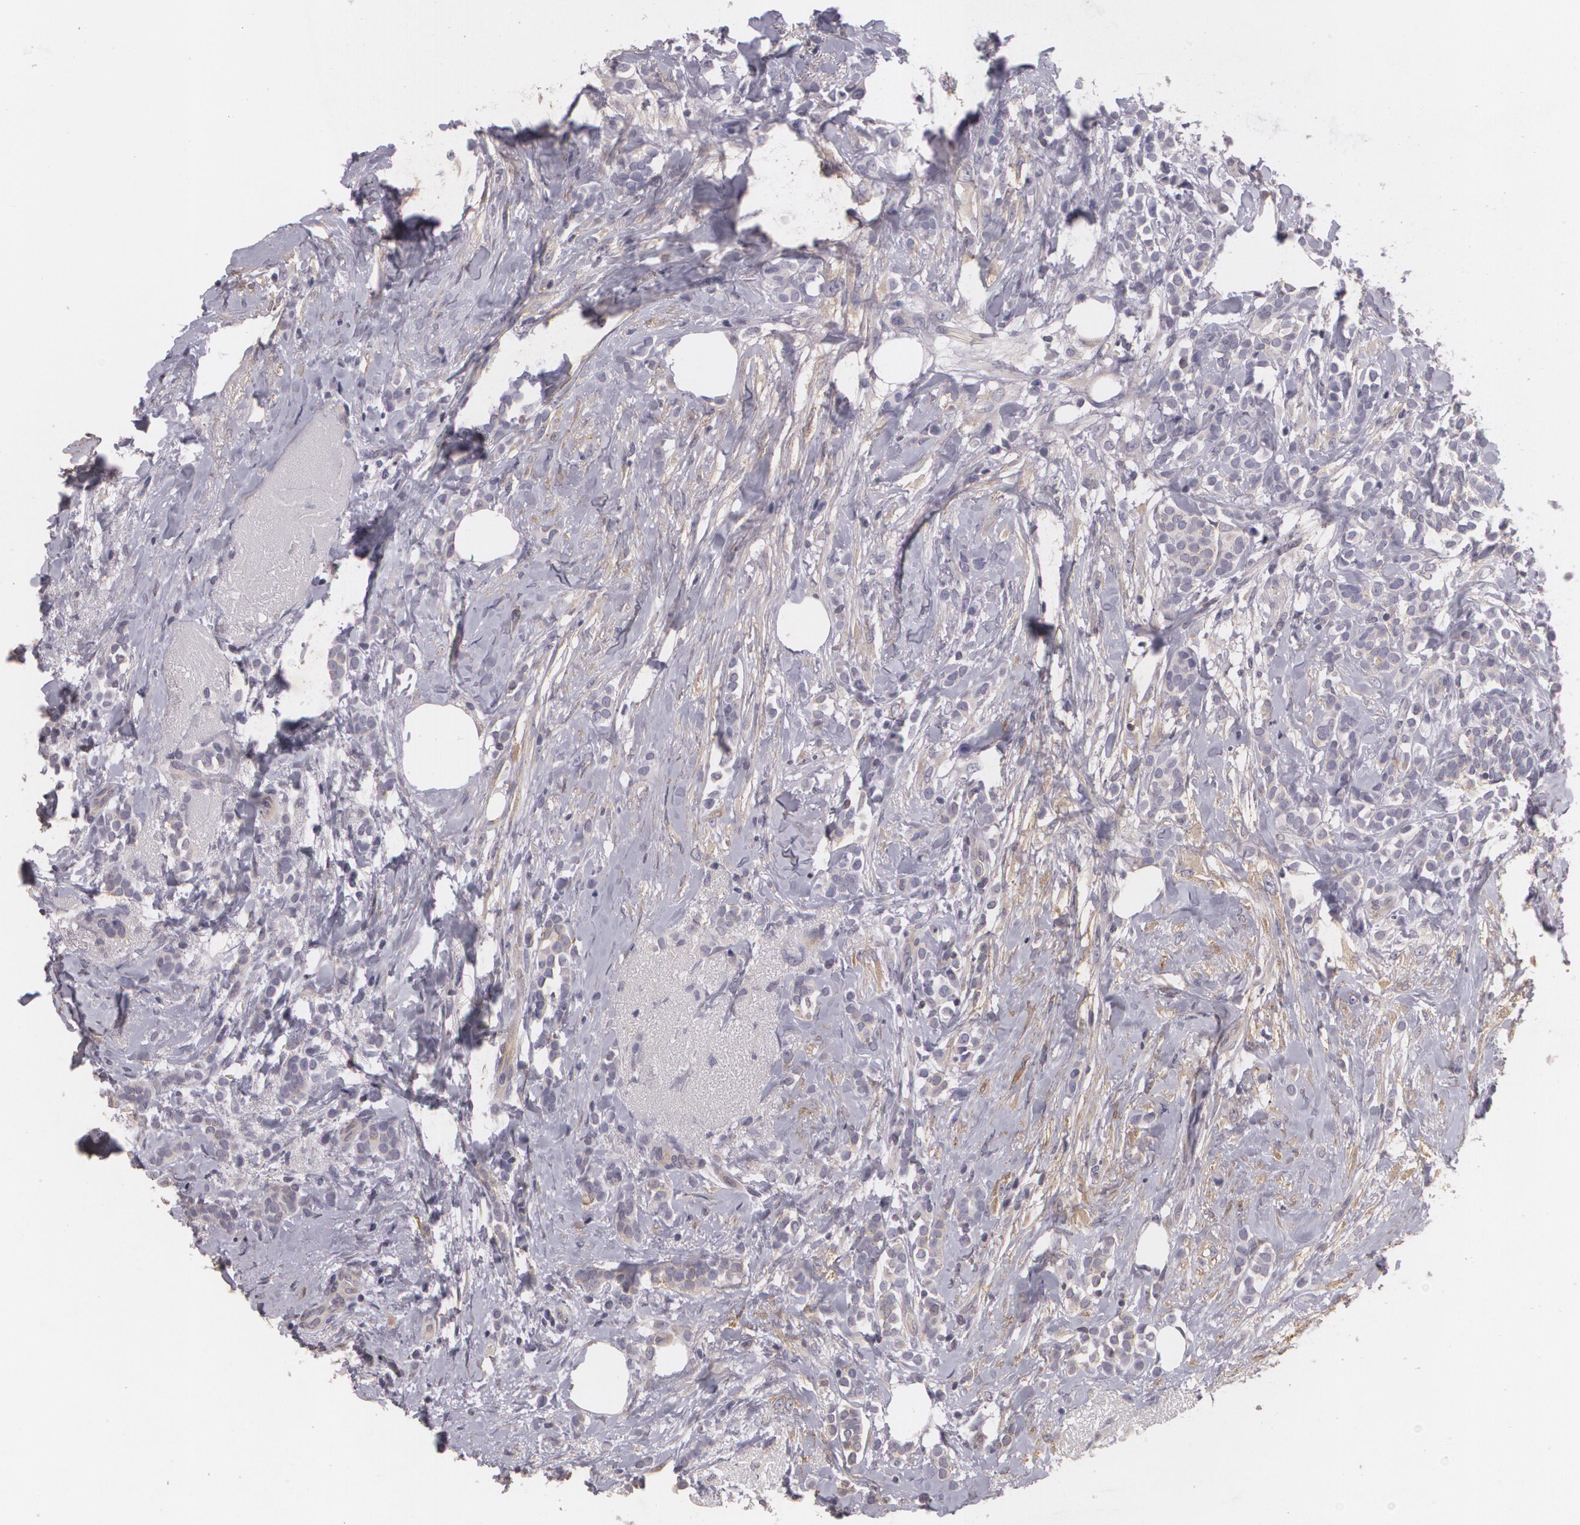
{"staining": {"intensity": "weak", "quantity": "25%-75%", "location": "cytoplasmic/membranous"}, "tissue": "breast cancer", "cell_type": "Tumor cells", "image_type": "cancer", "snomed": [{"axis": "morphology", "description": "Lobular carcinoma"}, {"axis": "topography", "description": "Breast"}], "caption": "Brown immunohistochemical staining in human breast lobular carcinoma displays weak cytoplasmic/membranous expression in about 25%-75% of tumor cells. The protein is shown in brown color, while the nuclei are stained blue.", "gene": "KCNA4", "patient": {"sex": "female", "age": 56}}